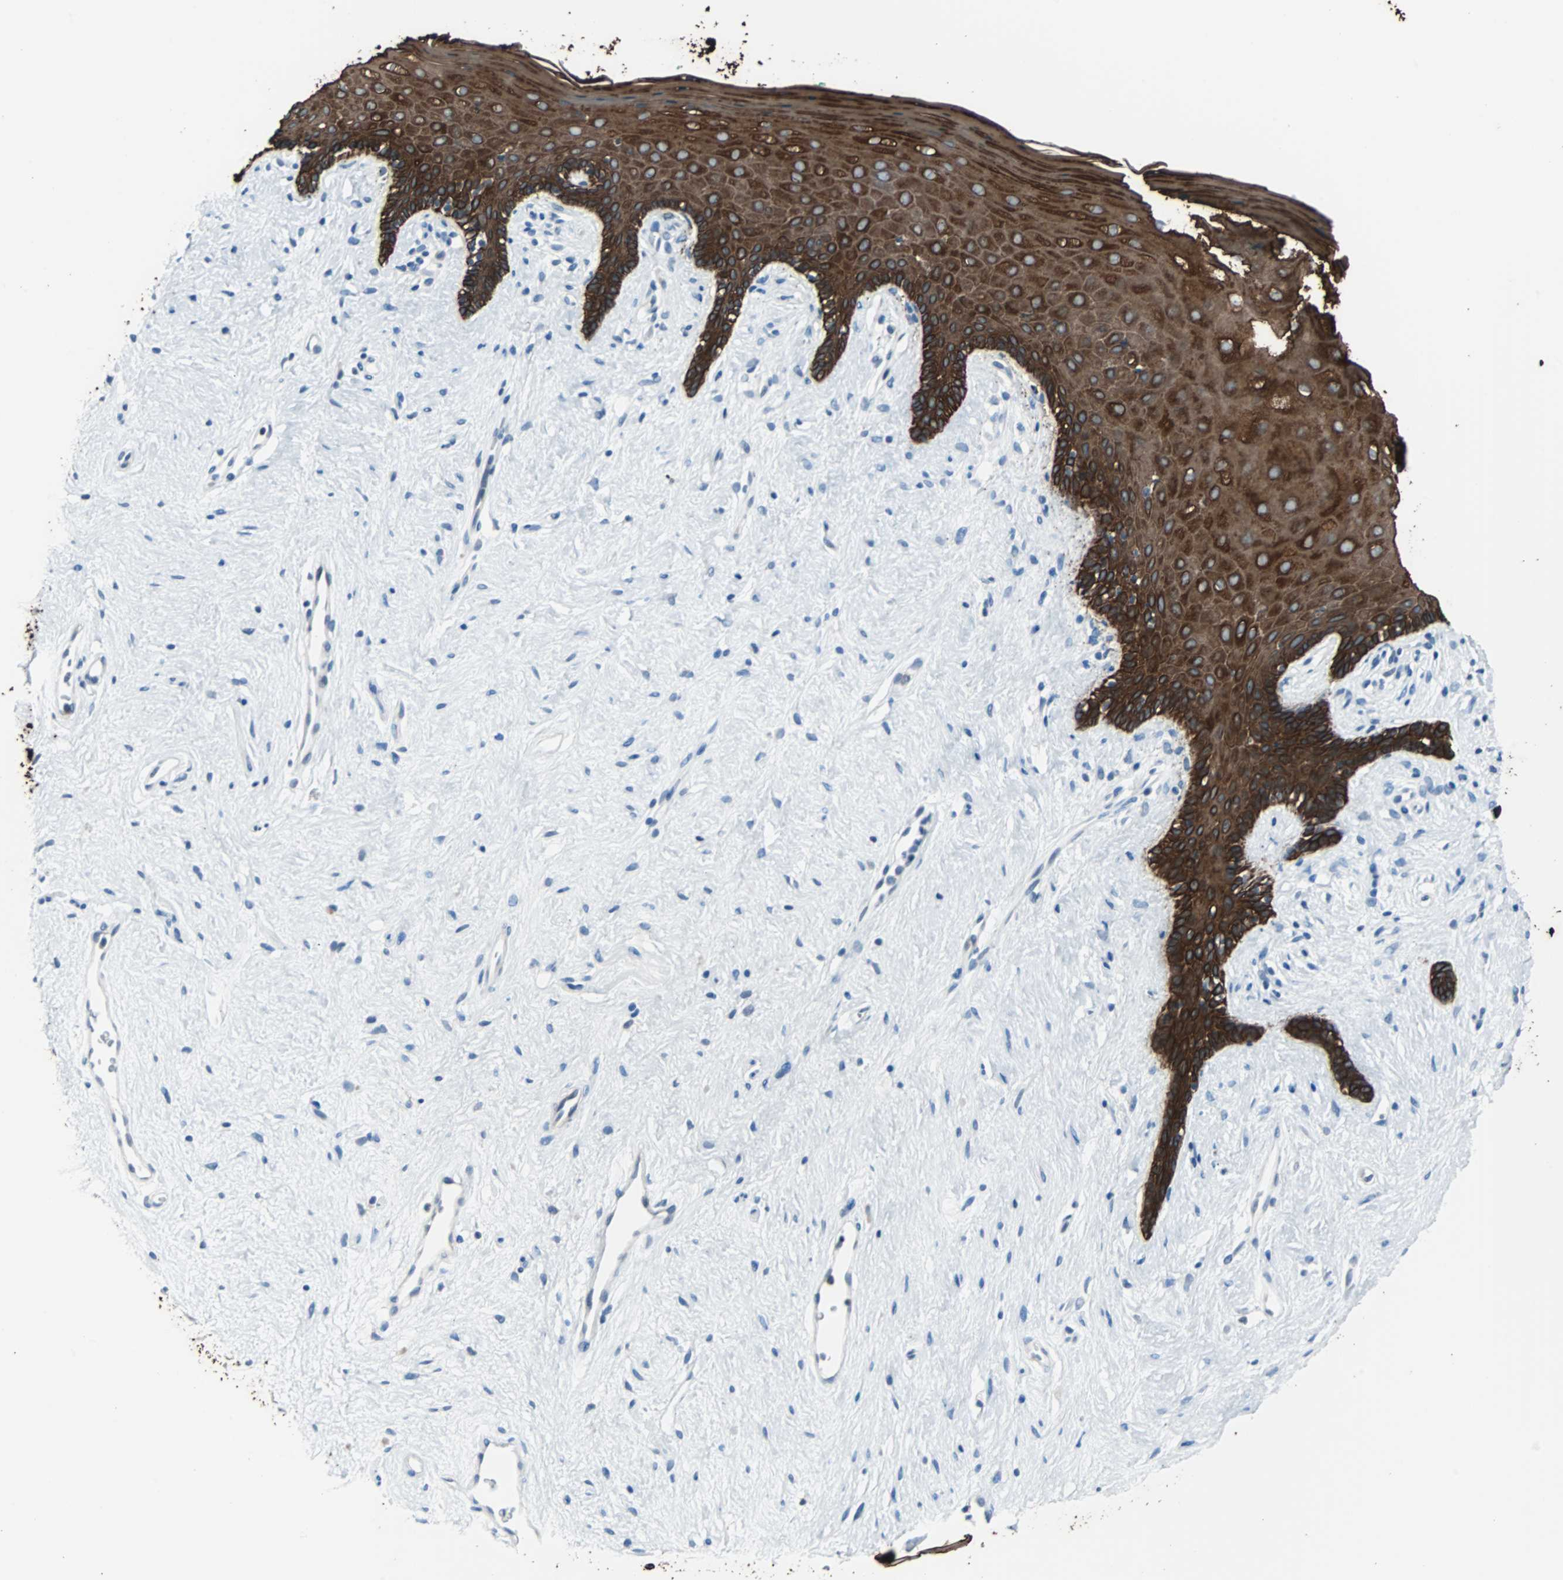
{"staining": {"intensity": "strong", "quantity": ">75%", "location": "cytoplasmic/membranous"}, "tissue": "vagina", "cell_type": "Squamous epithelial cells", "image_type": "normal", "snomed": [{"axis": "morphology", "description": "Normal tissue, NOS"}, {"axis": "topography", "description": "Vagina"}], "caption": "High-power microscopy captured an IHC micrograph of benign vagina, revealing strong cytoplasmic/membranous positivity in about >75% of squamous epithelial cells. (DAB IHC with brightfield microscopy, high magnification).", "gene": "KRT7", "patient": {"sex": "female", "age": 44}}